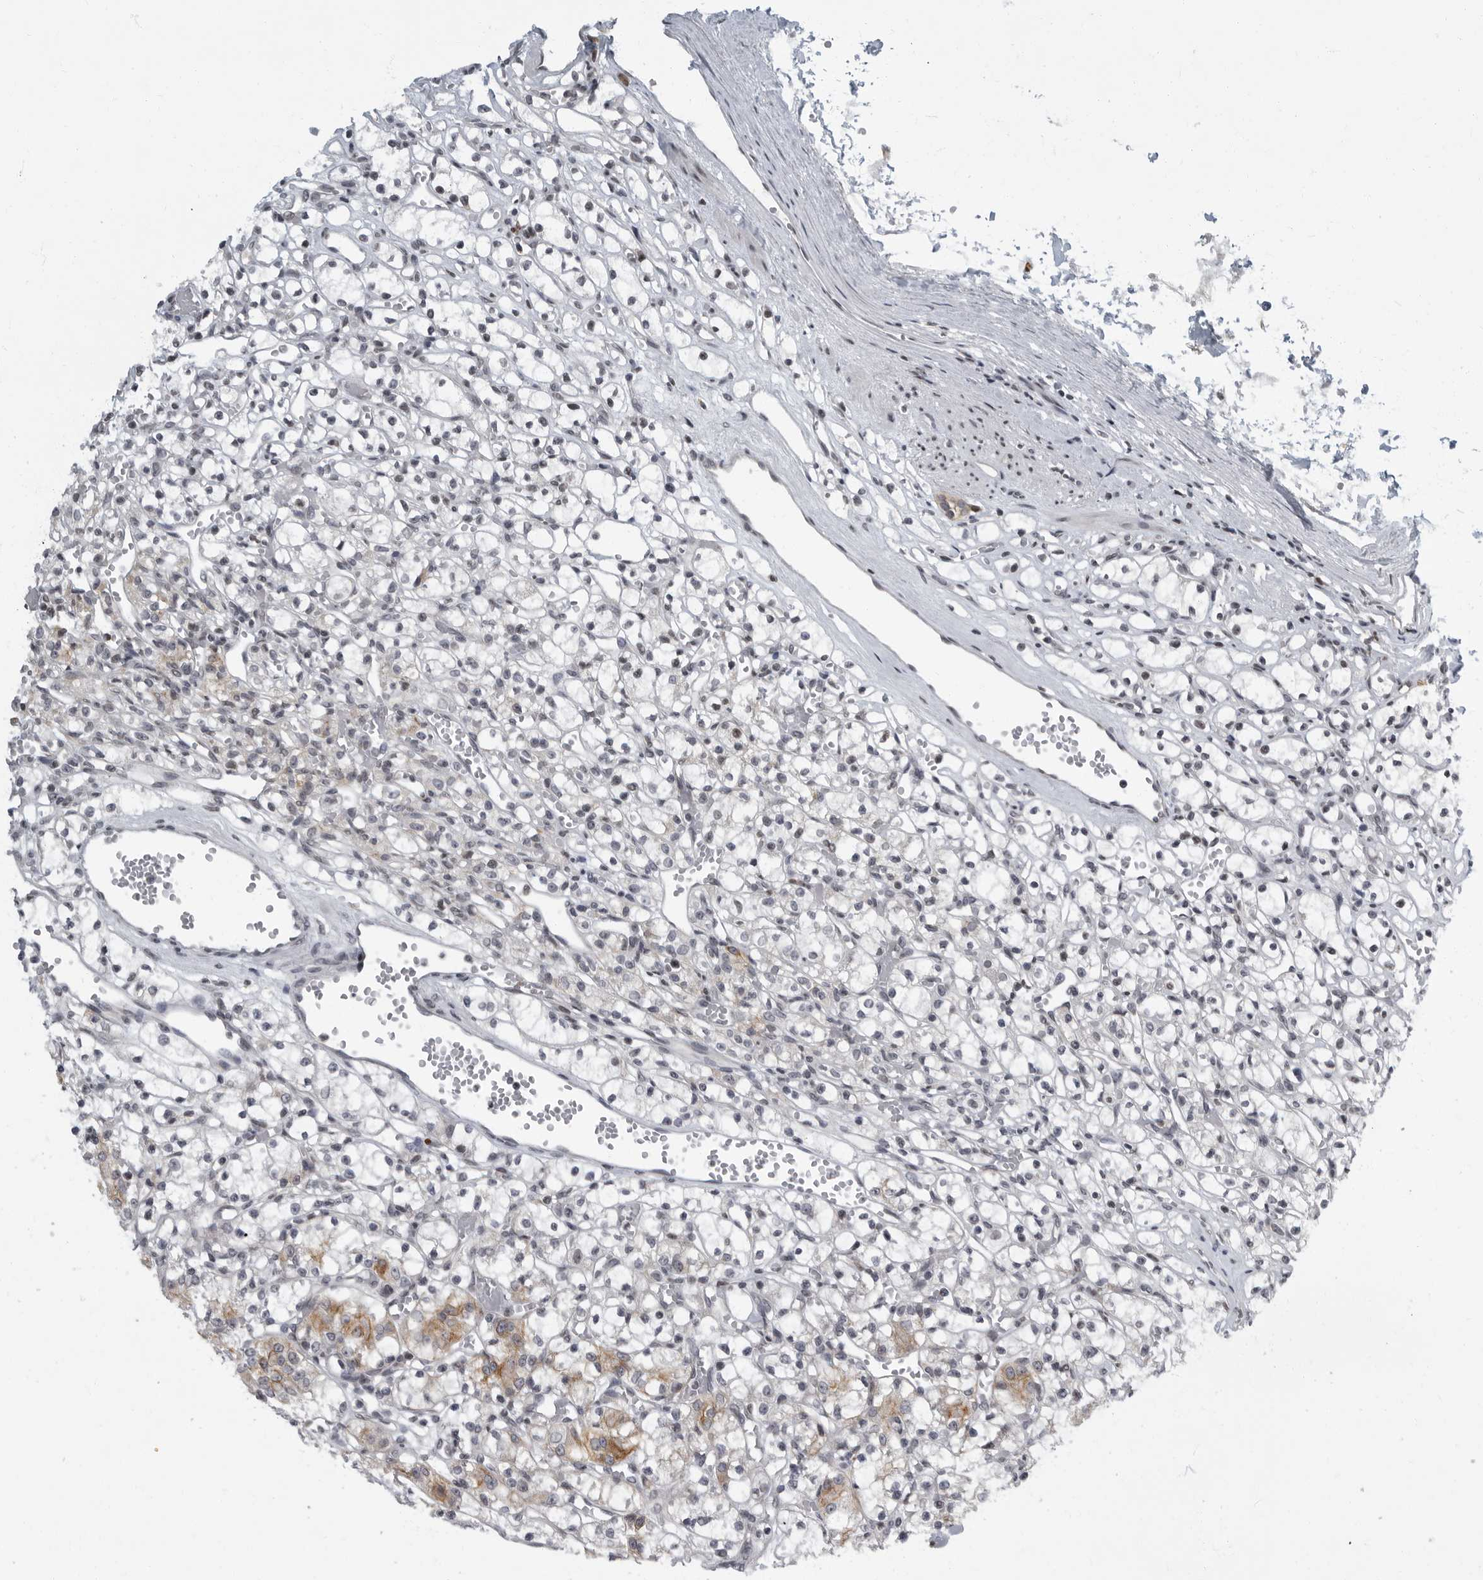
{"staining": {"intensity": "moderate", "quantity": "<25%", "location": "cytoplasmic/membranous,nuclear"}, "tissue": "renal cancer", "cell_type": "Tumor cells", "image_type": "cancer", "snomed": [{"axis": "morphology", "description": "Adenocarcinoma, NOS"}, {"axis": "topography", "description": "Kidney"}], "caption": "A brown stain shows moderate cytoplasmic/membranous and nuclear staining of a protein in human renal adenocarcinoma tumor cells. (DAB (3,3'-diaminobenzidine) IHC with brightfield microscopy, high magnification).", "gene": "EVI5", "patient": {"sex": "female", "age": 59}}